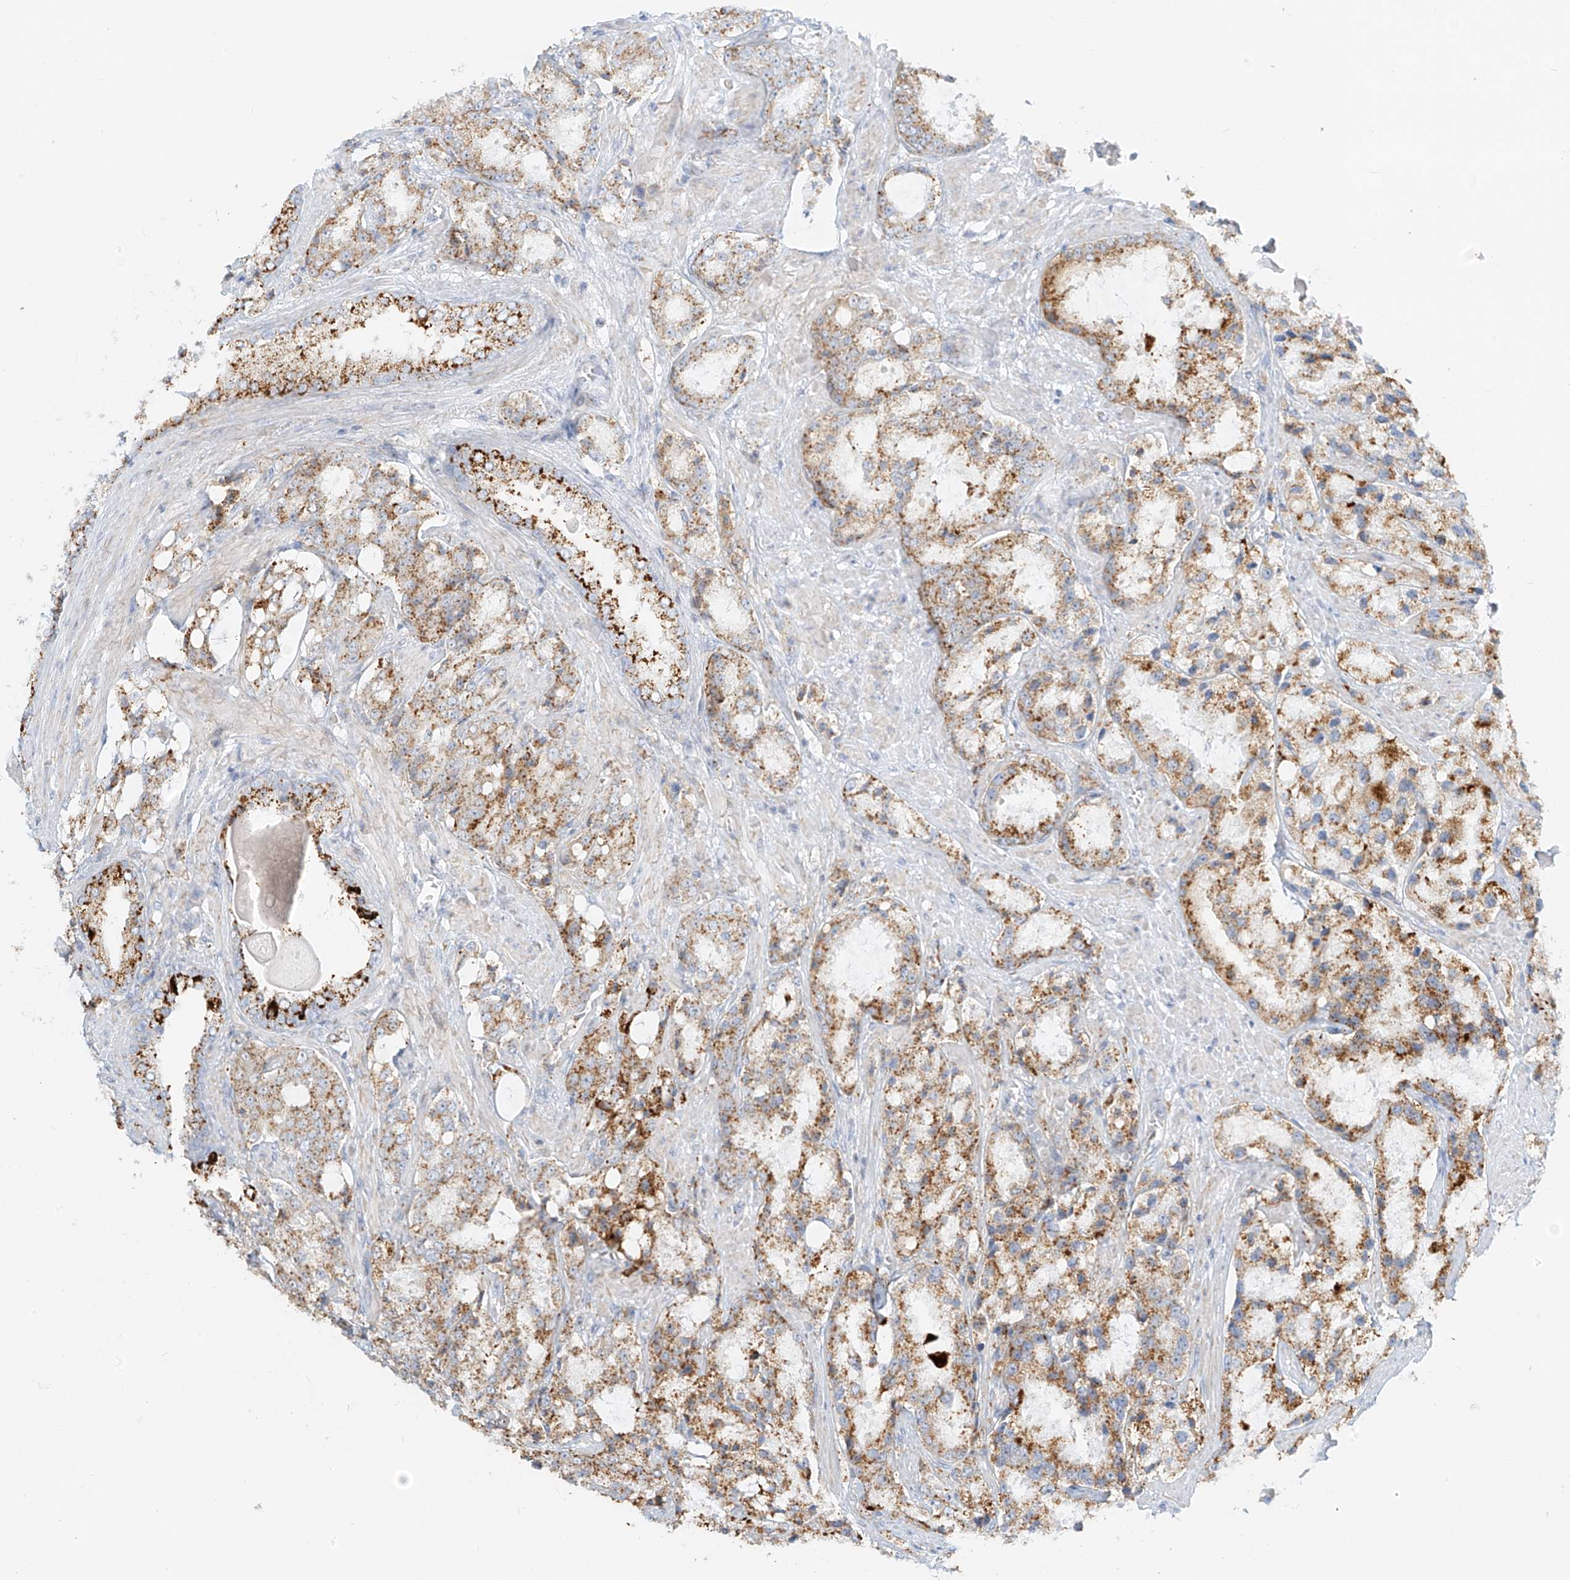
{"staining": {"intensity": "moderate", "quantity": ">75%", "location": "cytoplasmic/membranous"}, "tissue": "prostate cancer", "cell_type": "Tumor cells", "image_type": "cancer", "snomed": [{"axis": "morphology", "description": "Adenocarcinoma, High grade"}, {"axis": "topography", "description": "Prostate"}], "caption": "The image exhibits staining of prostate cancer, revealing moderate cytoplasmic/membranous protein expression (brown color) within tumor cells.", "gene": "SLC35F6", "patient": {"sex": "male", "age": 66}}